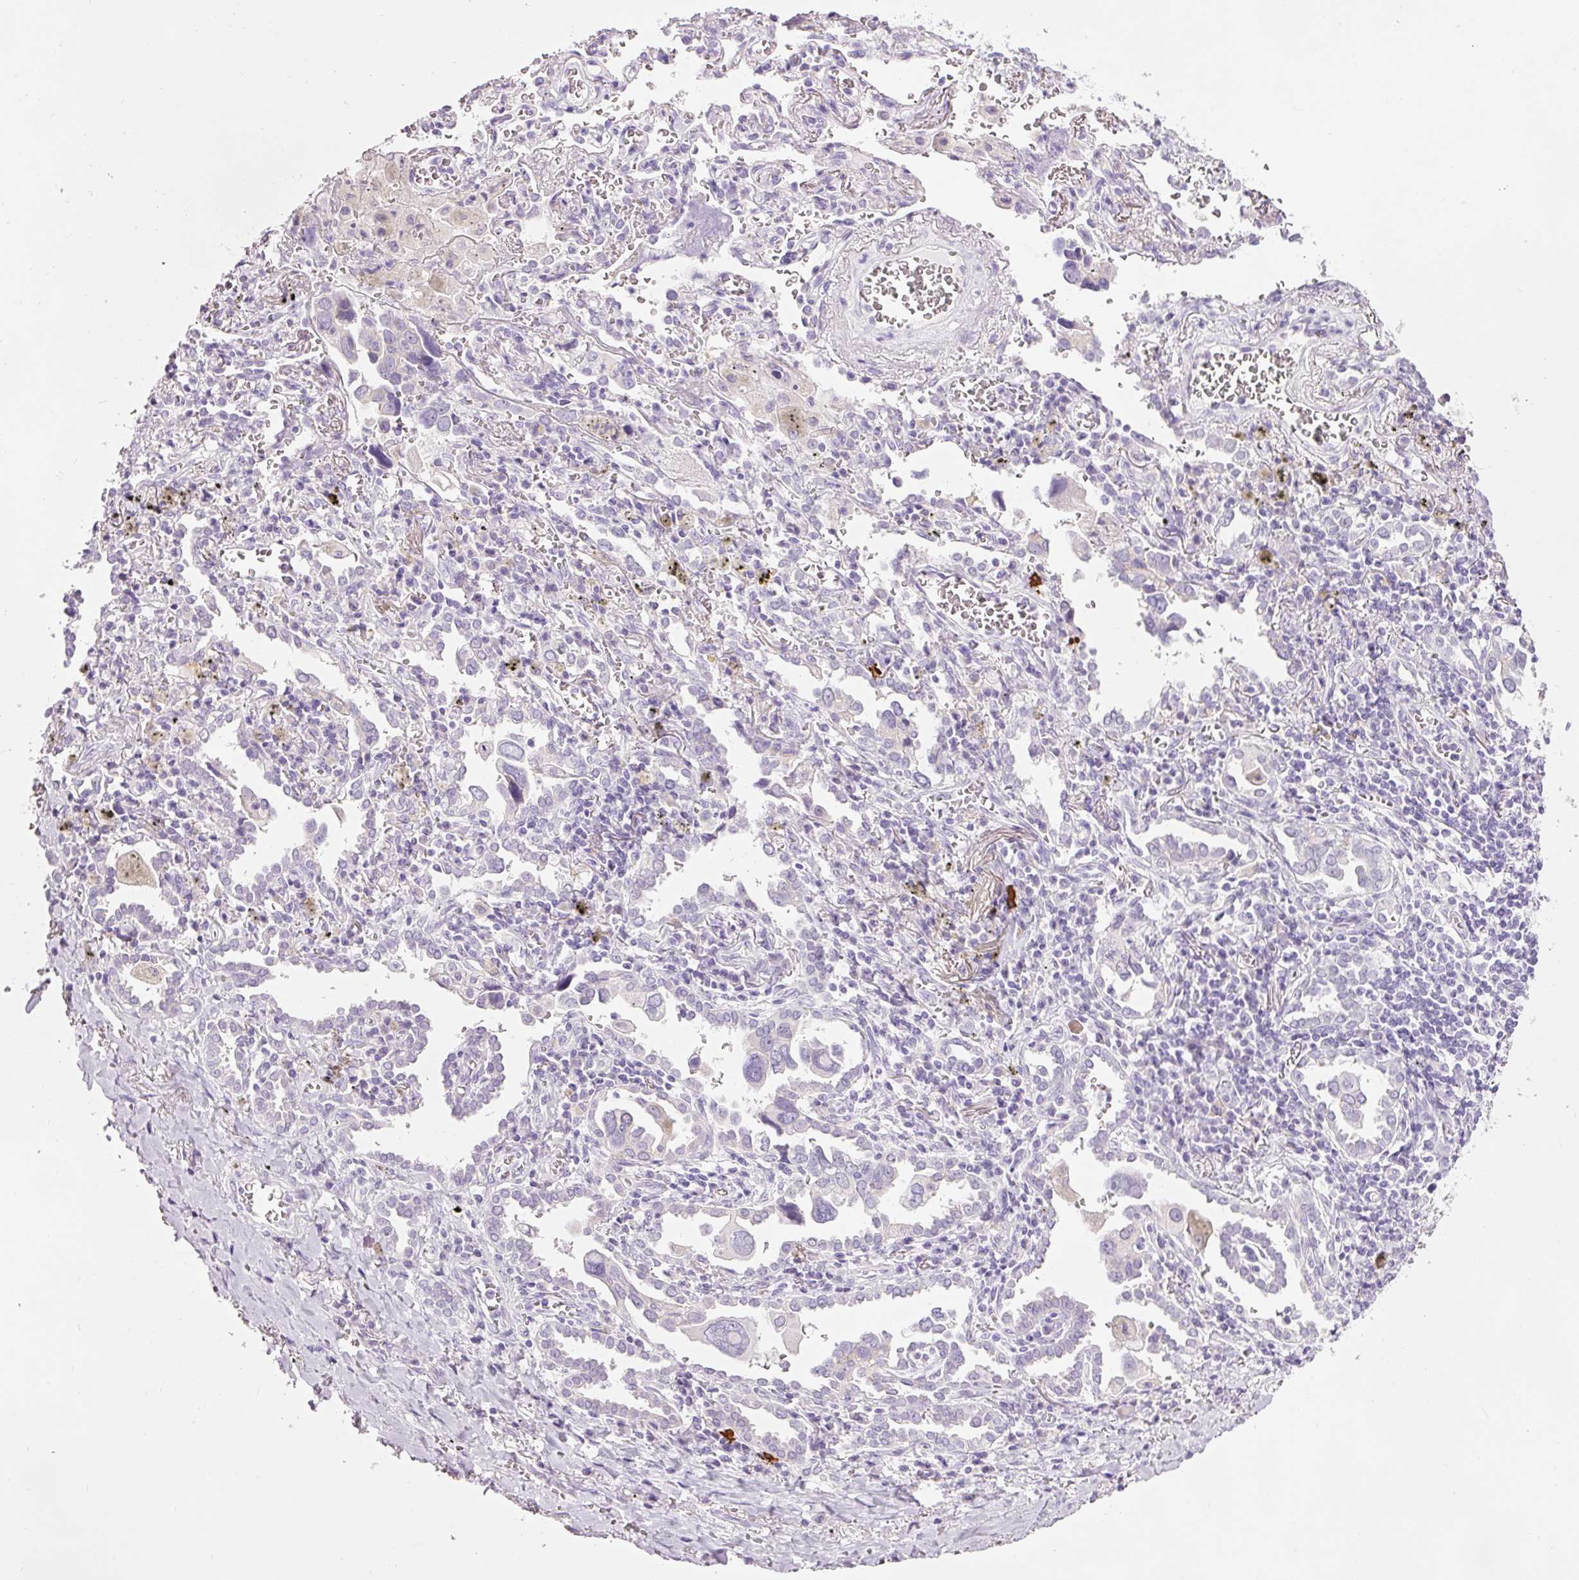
{"staining": {"intensity": "negative", "quantity": "none", "location": "none"}, "tissue": "lung cancer", "cell_type": "Tumor cells", "image_type": "cancer", "snomed": [{"axis": "morphology", "description": "Adenocarcinoma, NOS"}, {"axis": "topography", "description": "Lung"}], "caption": "Image shows no significant protein positivity in tumor cells of lung adenocarcinoma.", "gene": "DHRS11", "patient": {"sex": "male", "age": 76}}